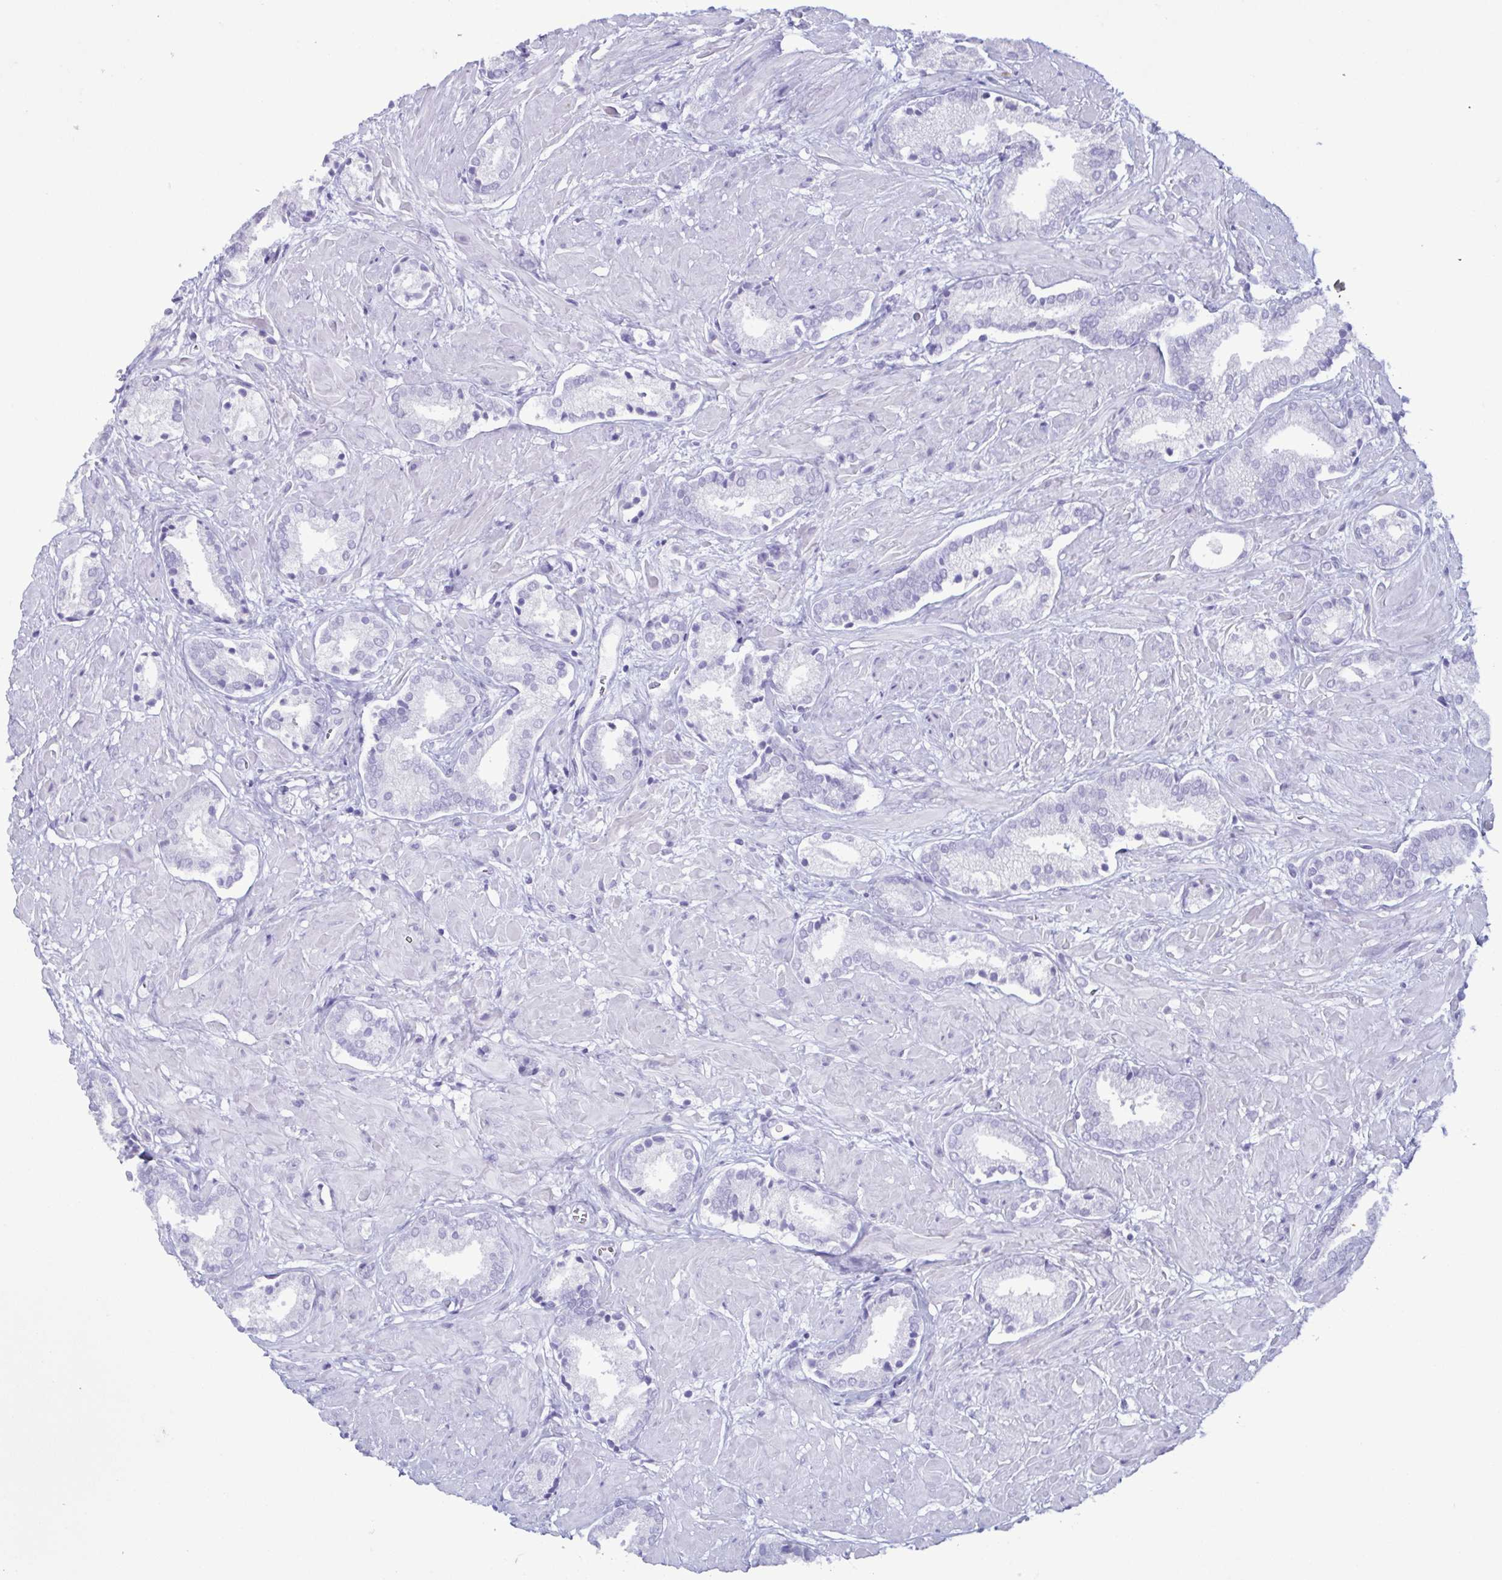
{"staining": {"intensity": "negative", "quantity": "none", "location": "none"}, "tissue": "prostate cancer", "cell_type": "Tumor cells", "image_type": "cancer", "snomed": [{"axis": "morphology", "description": "Adenocarcinoma, High grade"}, {"axis": "topography", "description": "Prostate"}], "caption": "This image is of prostate adenocarcinoma (high-grade) stained with immunohistochemistry to label a protein in brown with the nuclei are counter-stained blue. There is no positivity in tumor cells. (DAB (3,3'-diaminobenzidine) IHC visualized using brightfield microscopy, high magnification).", "gene": "LTF", "patient": {"sex": "male", "age": 56}}